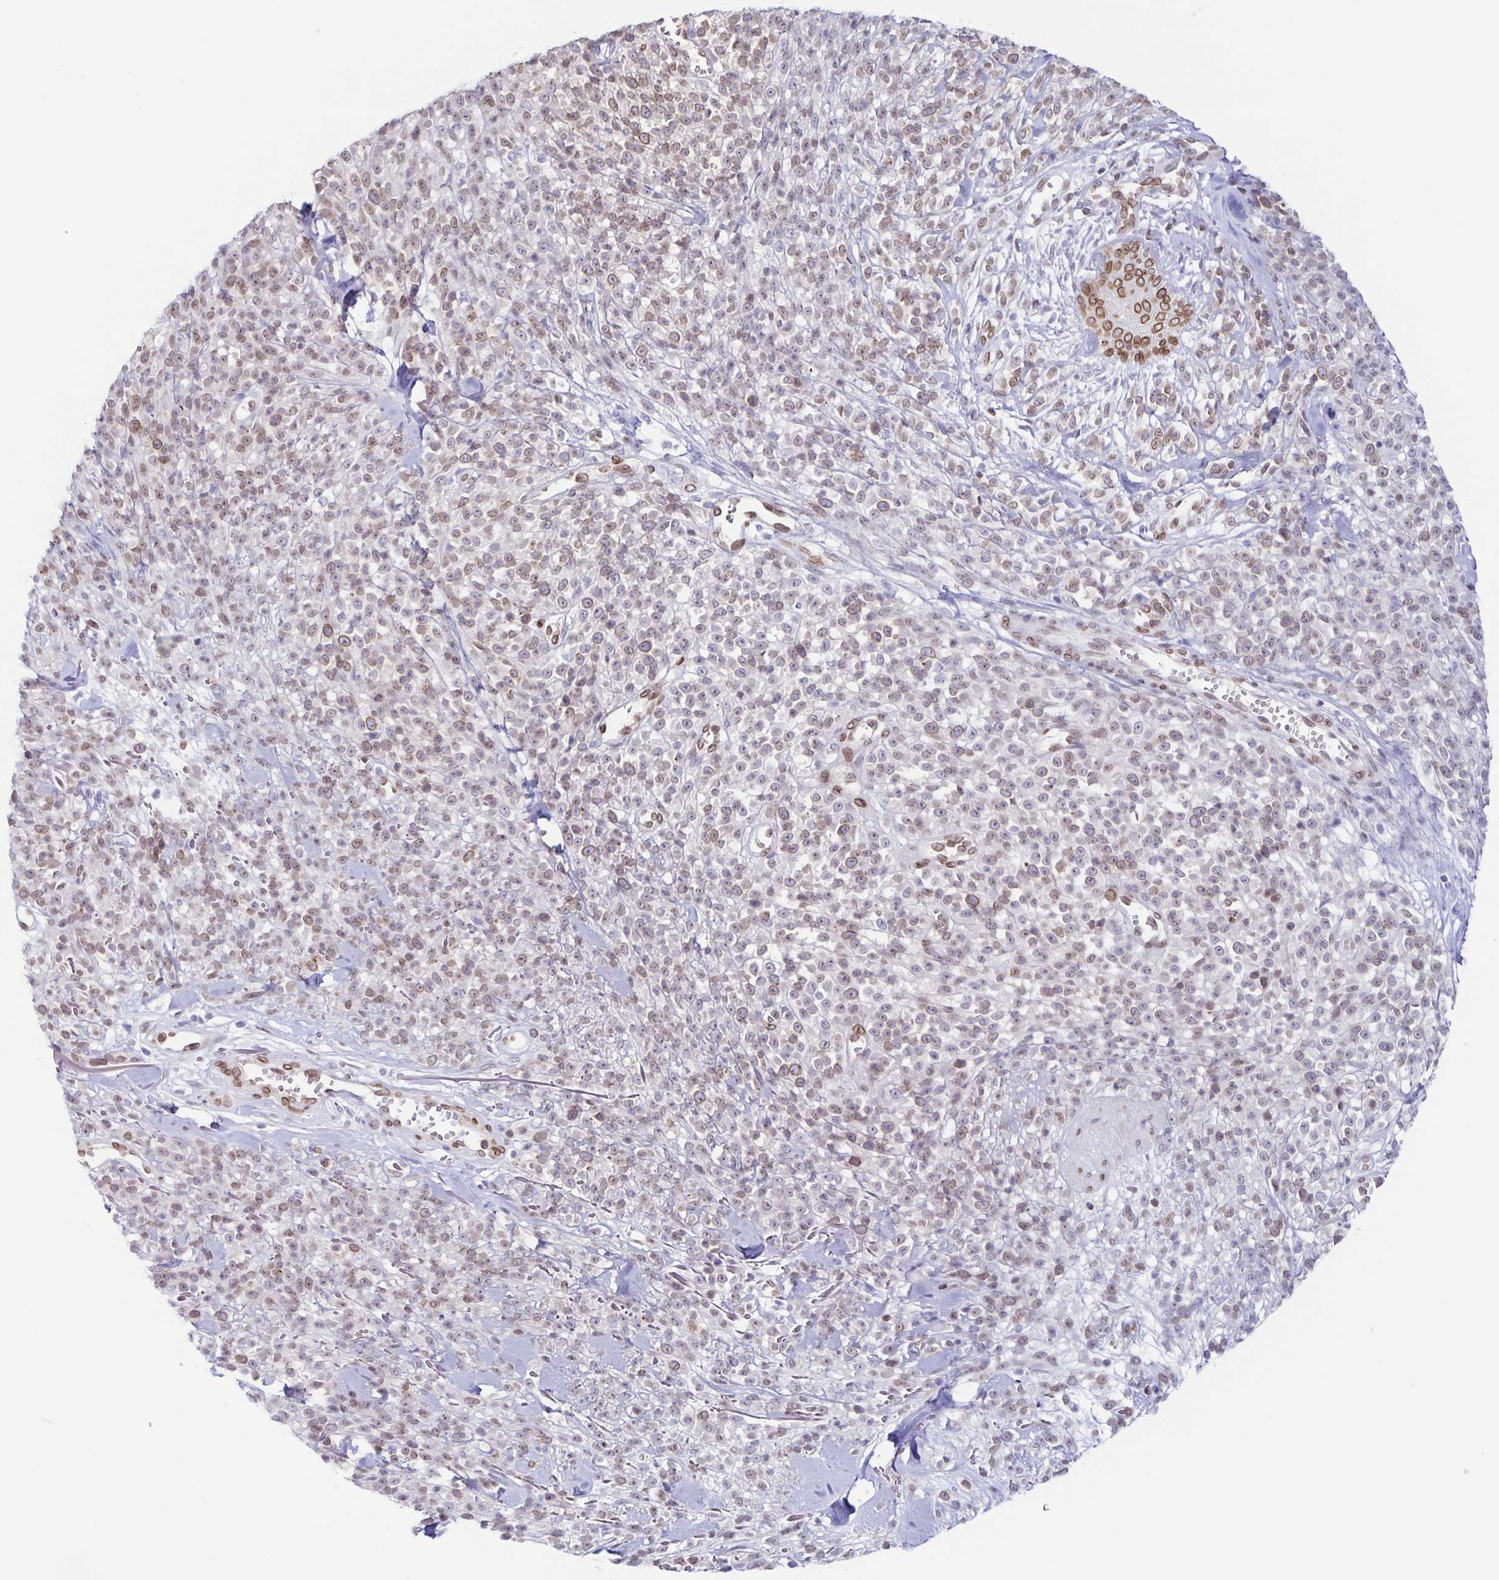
{"staining": {"intensity": "moderate", "quantity": ">75%", "location": "cytoplasmic/membranous,nuclear"}, "tissue": "melanoma", "cell_type": "Tumor cells", "image_type": "cancer", "snomed": [{"axis": "morphology", "description": "Malignant melanoma, NOS"}, {"axis": "topography", "description": "Skin"}, {"axis": "topography", "description": "Skin of trunk"}], "caption": "Immunohistochemical staining of malignant melanoma reveals moderate cytoplasmic/membranous and nuclear protein staining in about >75% of tumor cells. The staining was performed using DAB, with brown indicating positive protein expression. Nuclei are stained blue with hematoxylin.", "gene": "SYNE2", "patient": {"sex": "male", "age": 74}}